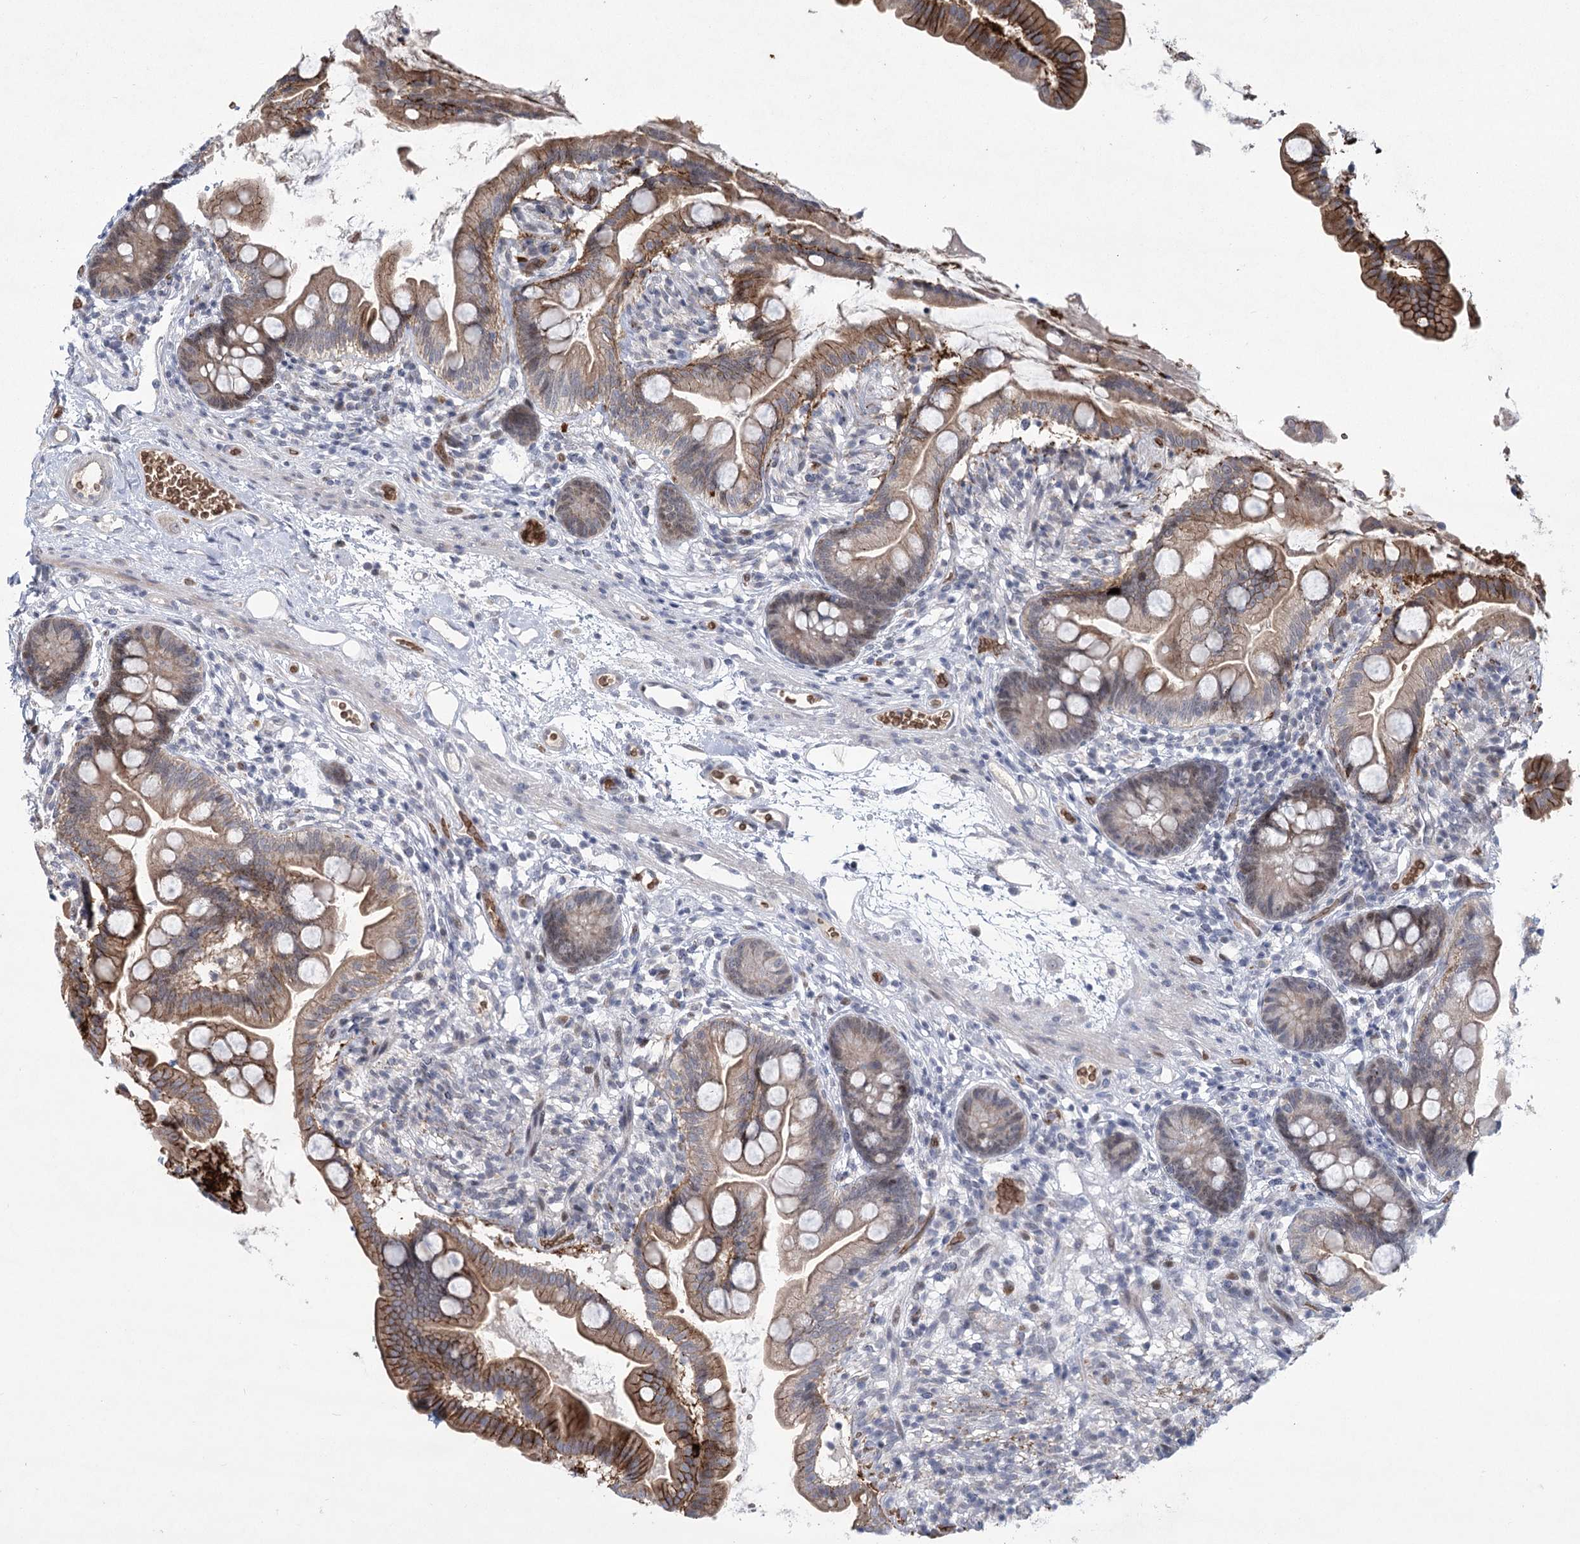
{"staining": {"intensity": "moderate", "quantity": "25%-75%", "location": "cytoplasmic/membranous"}, "tissue": "small intestine", "cell_type": "Glandular cells", "image_type": "normal", "snomed": [{"axis": "morphology", "description": "Normal tissue, NOS"}, {"axis": "topography", "description": "Small intestine"}], "caption": "IHC micrograph of normal human small intestine stained for a protein (brown), which demonstrates medium levels of moderate cytoplasmic/membranous expression in about 25%-75% of glandular cells.", "gene": "NSMCE4A", "patient": {"sex": "female", "age": 56}}